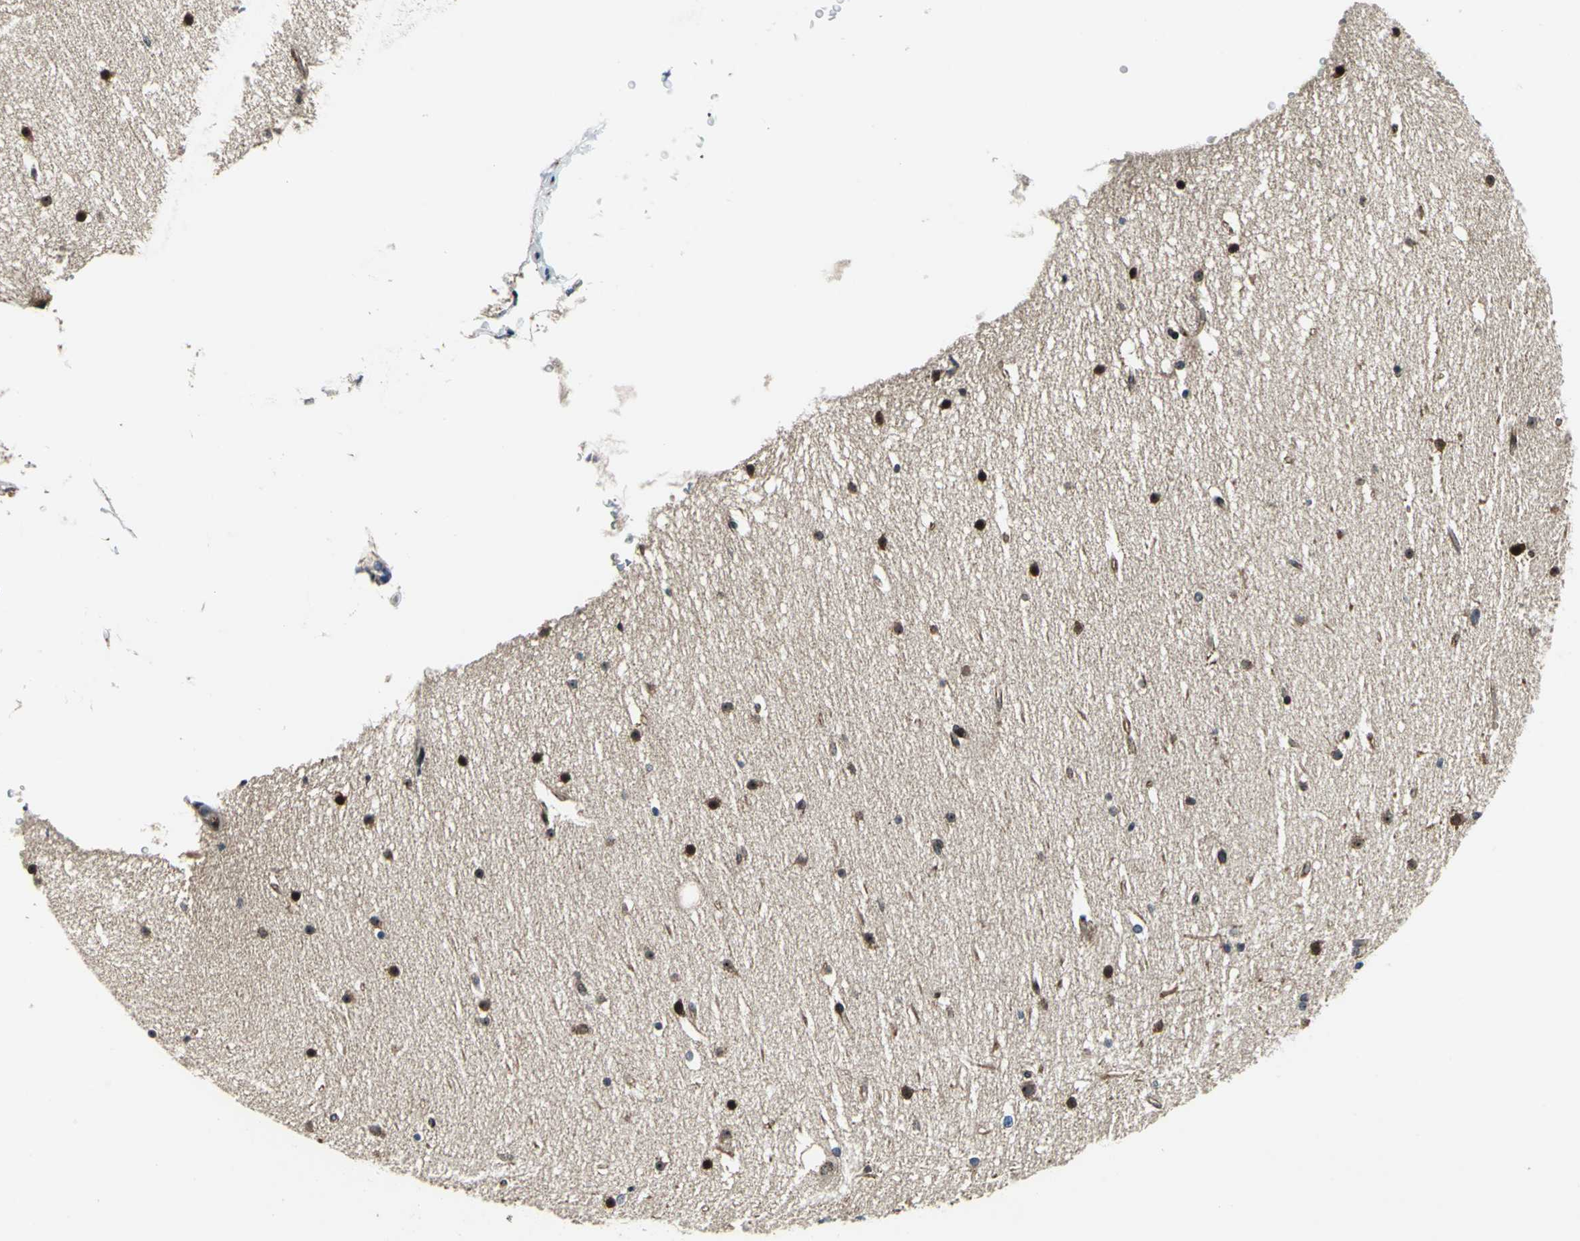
{"staining": {"intensity": "strong", "quantity": ">75%", "location": "cytoplasmic/membranous"}, "tissue": "cerebellum", "cell_type": "Cells in molecular layer", "image_type": "normal", "snomed": [{"axis": "morphology", "description": "Normal tissue, NOS"}, {"axis": "topography", "description": "Cerebellum"}], "caption": "High-power microscopy captured an immunohistochemistry micrograph of unremarkable cerebellum, revealing strong cytoplasmic/membranous positivity in about >75% of cells in molecular layer.", "gene": "AATF", "patient": {"sex": "female", "age": 19}}